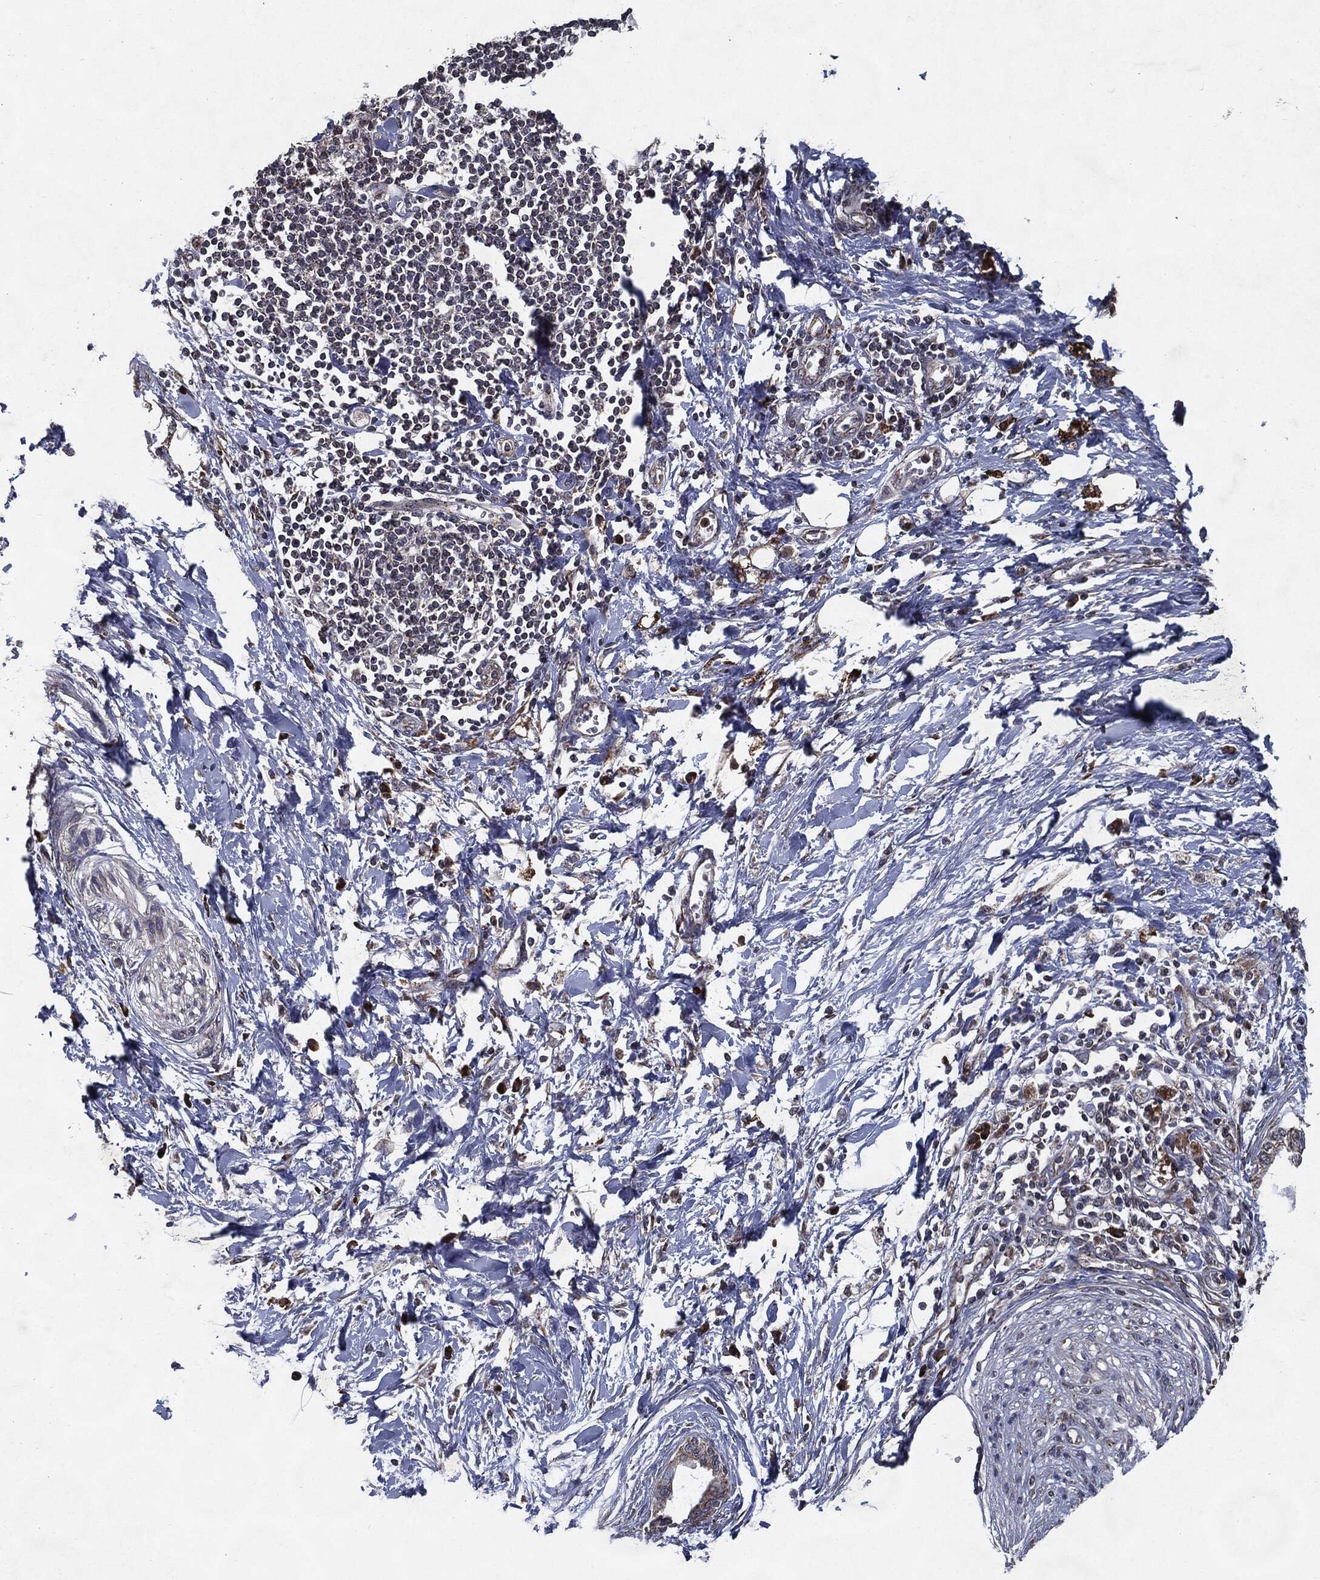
{"staining": {"intensity": "strong", "quantity": "<25%", "location": "cytoplasmic/membranous"}, "tissue": "pancreatic cancer", "cell_type": "Tumor cells", "image_type": "cancer", "snomed": [{"axis": "morphology", "description": "Normal tissue, NOS"}, {"axis": "morphology", "description": "Adenocarcinoma, NOS"}, {"axis": "topography", "description": "Pancreas"}, {"axis": "topography", "description": "Duodenum"}], "caption": "An image showing strong cytoplasmic/membranous expression in about <25% of tumor cells in adenocarcinoma (pancreatic), as visualized by brown immunohistochemical staining.", "gene": "HDAC5", "patient": {"sex": "female", "age": 60}}